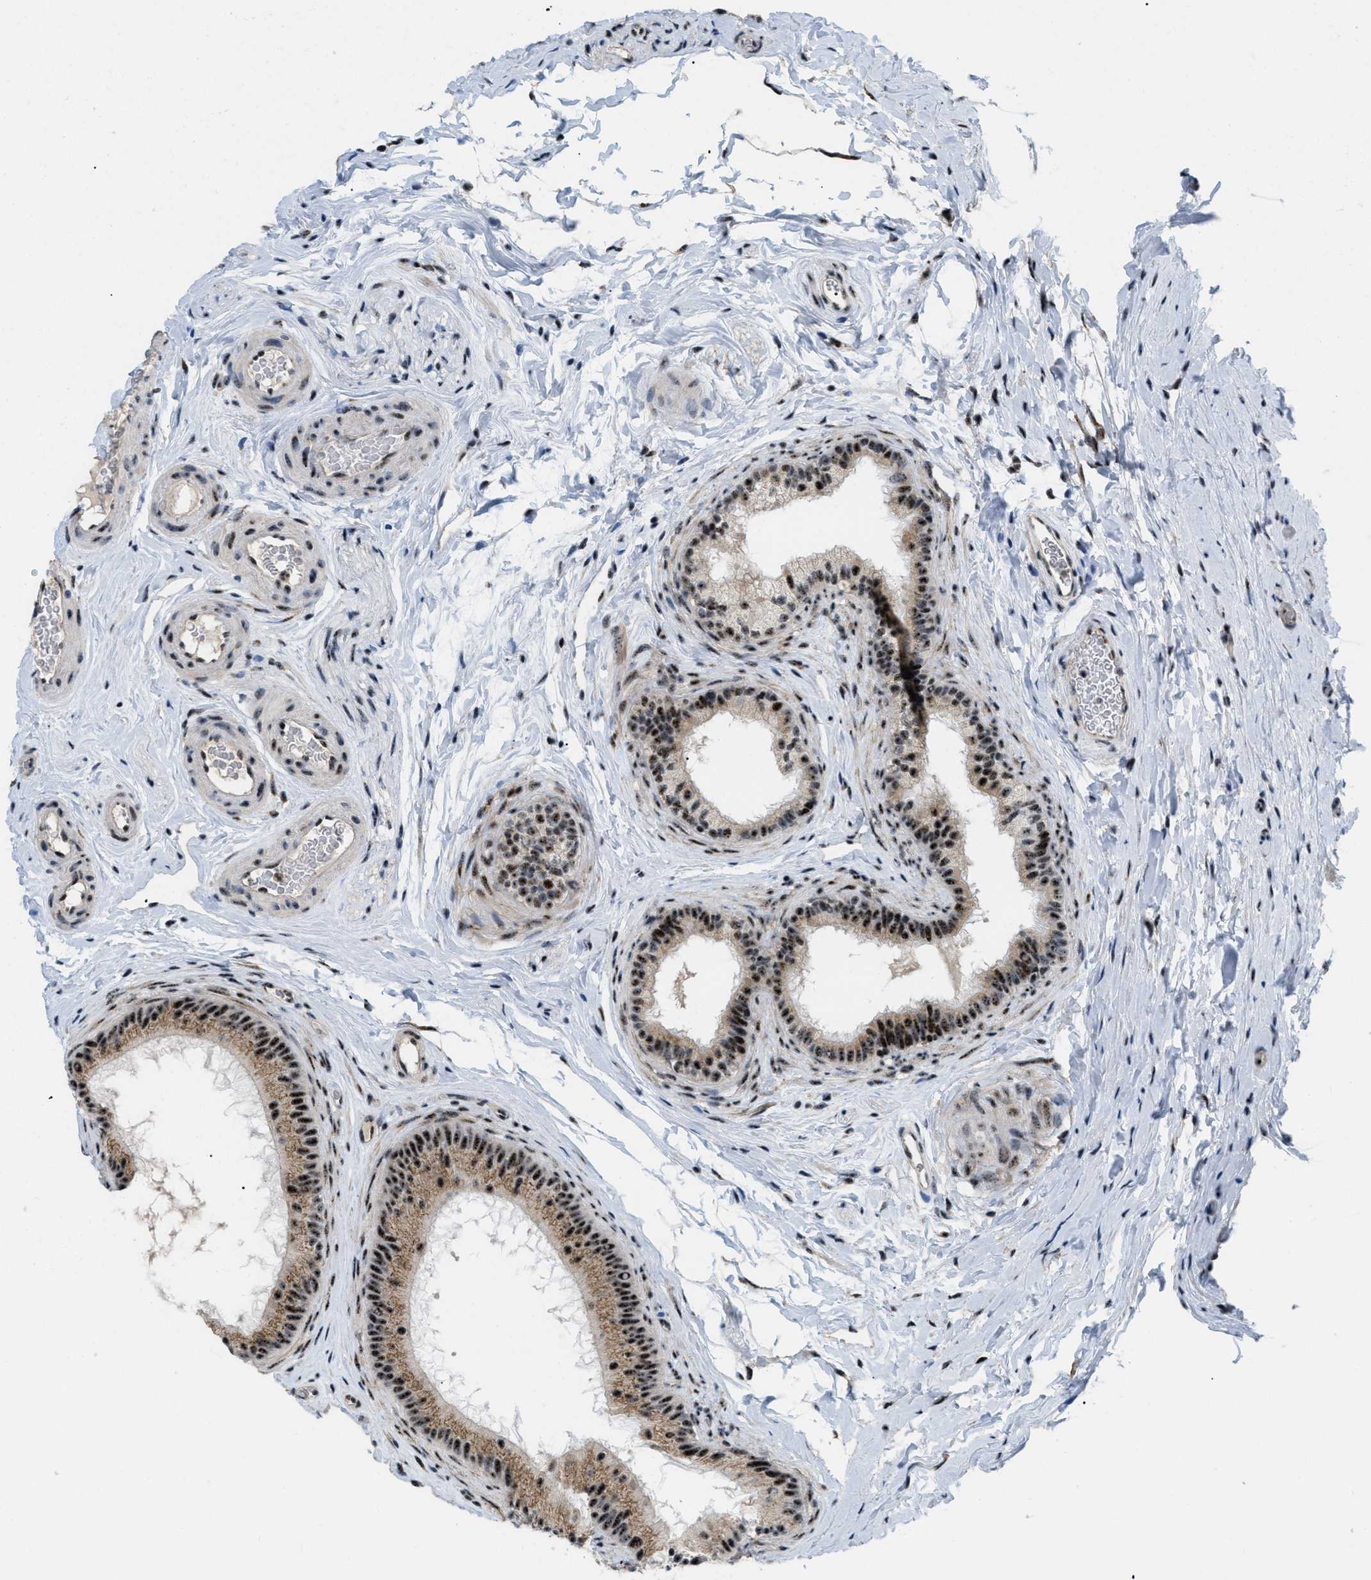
{"staining": {"intensity": "strong", "quantity": ">75%", "location": "nuclear"}, "tissue": "epididymis", "cell_type": "Glandular cells", "image_type": "normal", "snomed": [{"axis": "morphology", "description": "Normal tissue, NOS"}, {"axis": "topography", "description": "Testis"}, {"axis": "topography", "description": "Epididymis"}], "caption": "Strong nuclear positivity is seen in approximately >75% of glandular cells in benign epididymis. (DAB (3,3'-diaminobenzidine) = brown stain, brightfield microscopy at high magnification).", "gene": "CDR2", "patient": {"sex": "male", "age": 36}}